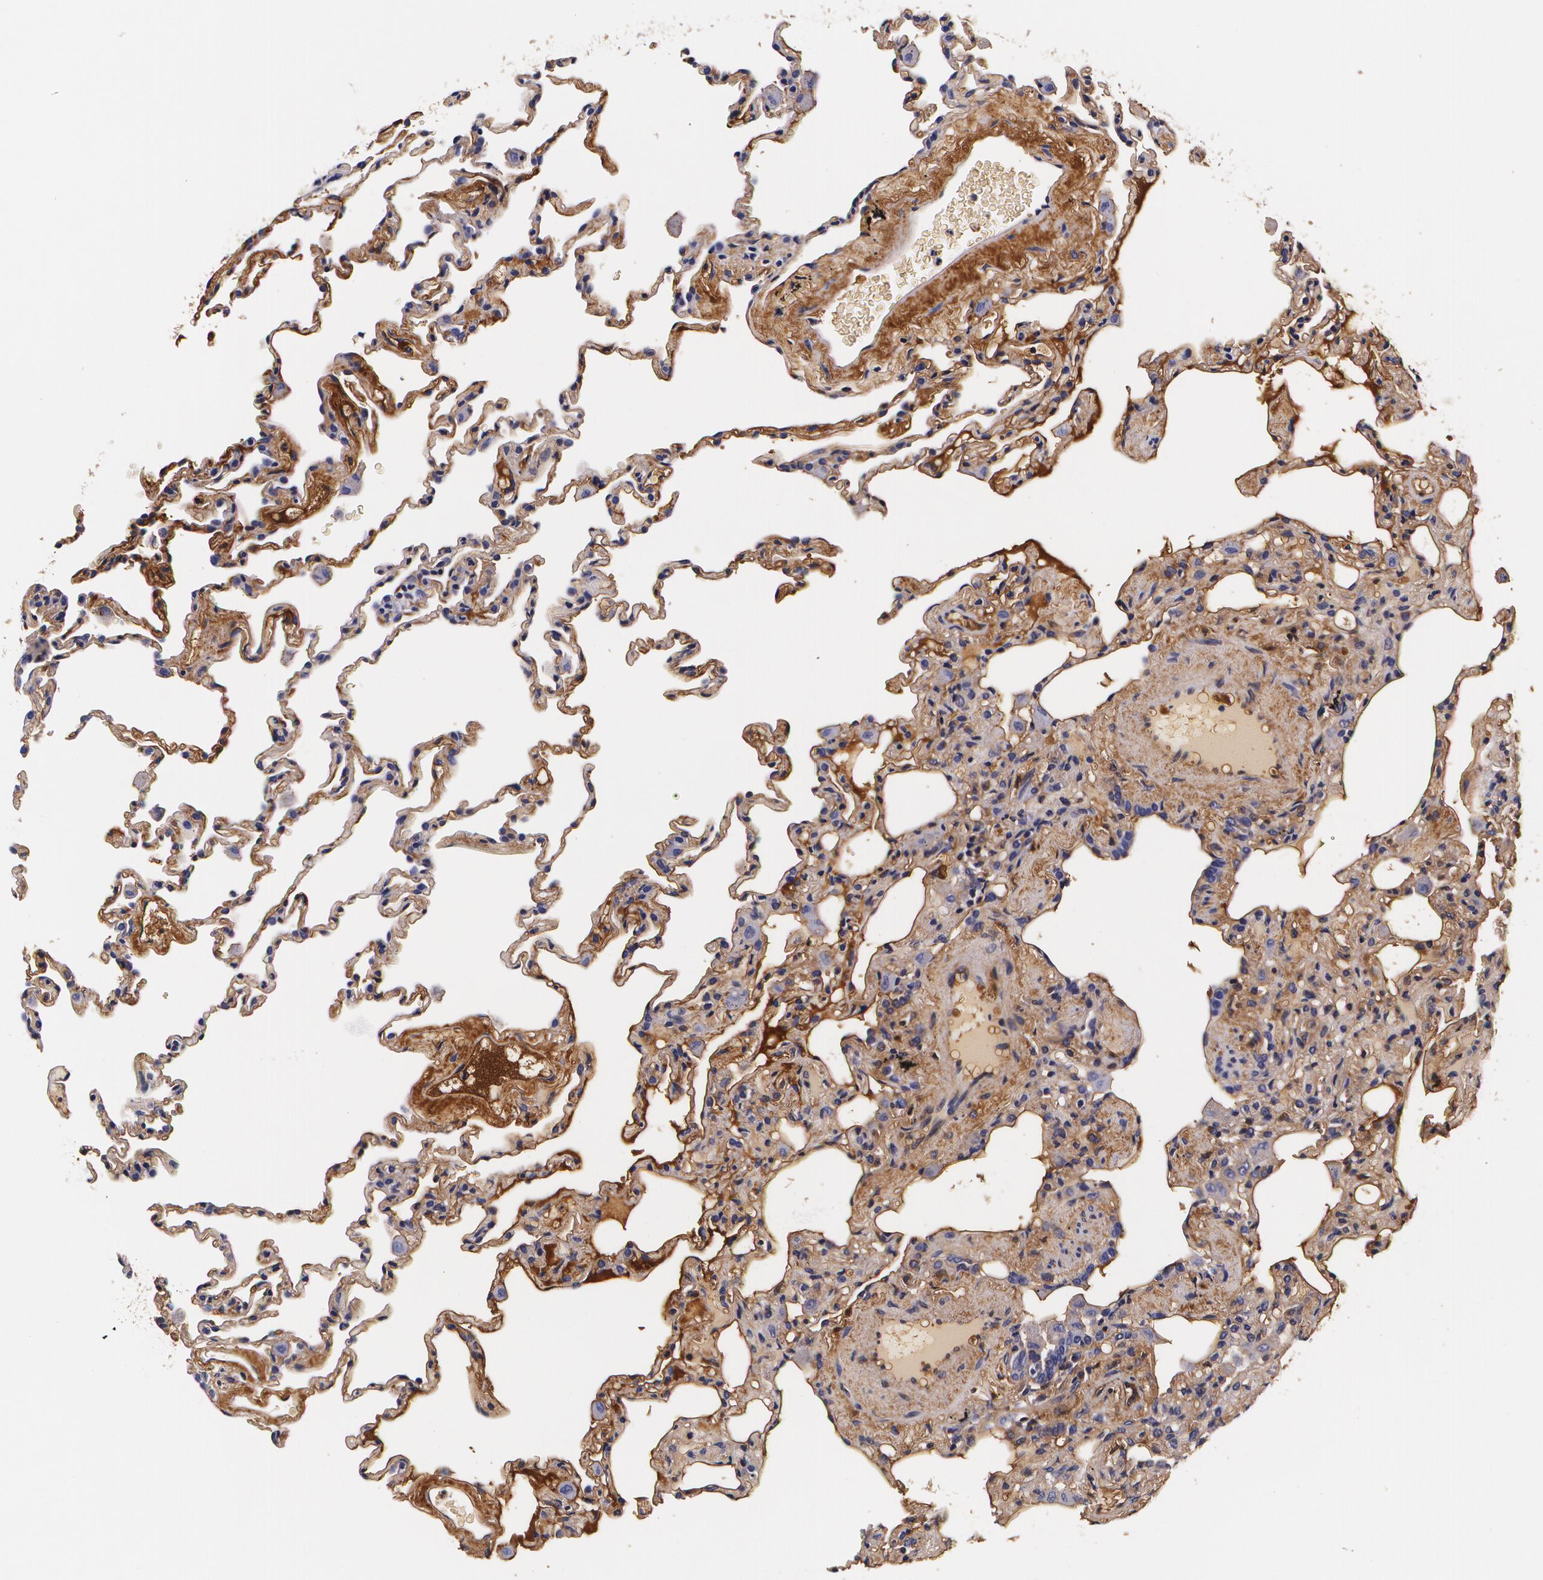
{"staining": {"intensity": "weak", "quantity": "<25%", "location": "cytoplasmic/membranous"}, "tissue": "lung", "cell_type": "Alveolar cells", "image_type": "normal", "snomed": [{"axis": "morphology", "description": "Normal tissue, NOS"}, {"axis": "topography", "description": "Lung"}], "caption": "IHC histopathology image of normal lung: lung stained with DAB reveals no significant protein expression in alveolar cells.", "gene": "TTR", "patient": {"sex": "male", "age": 59}}